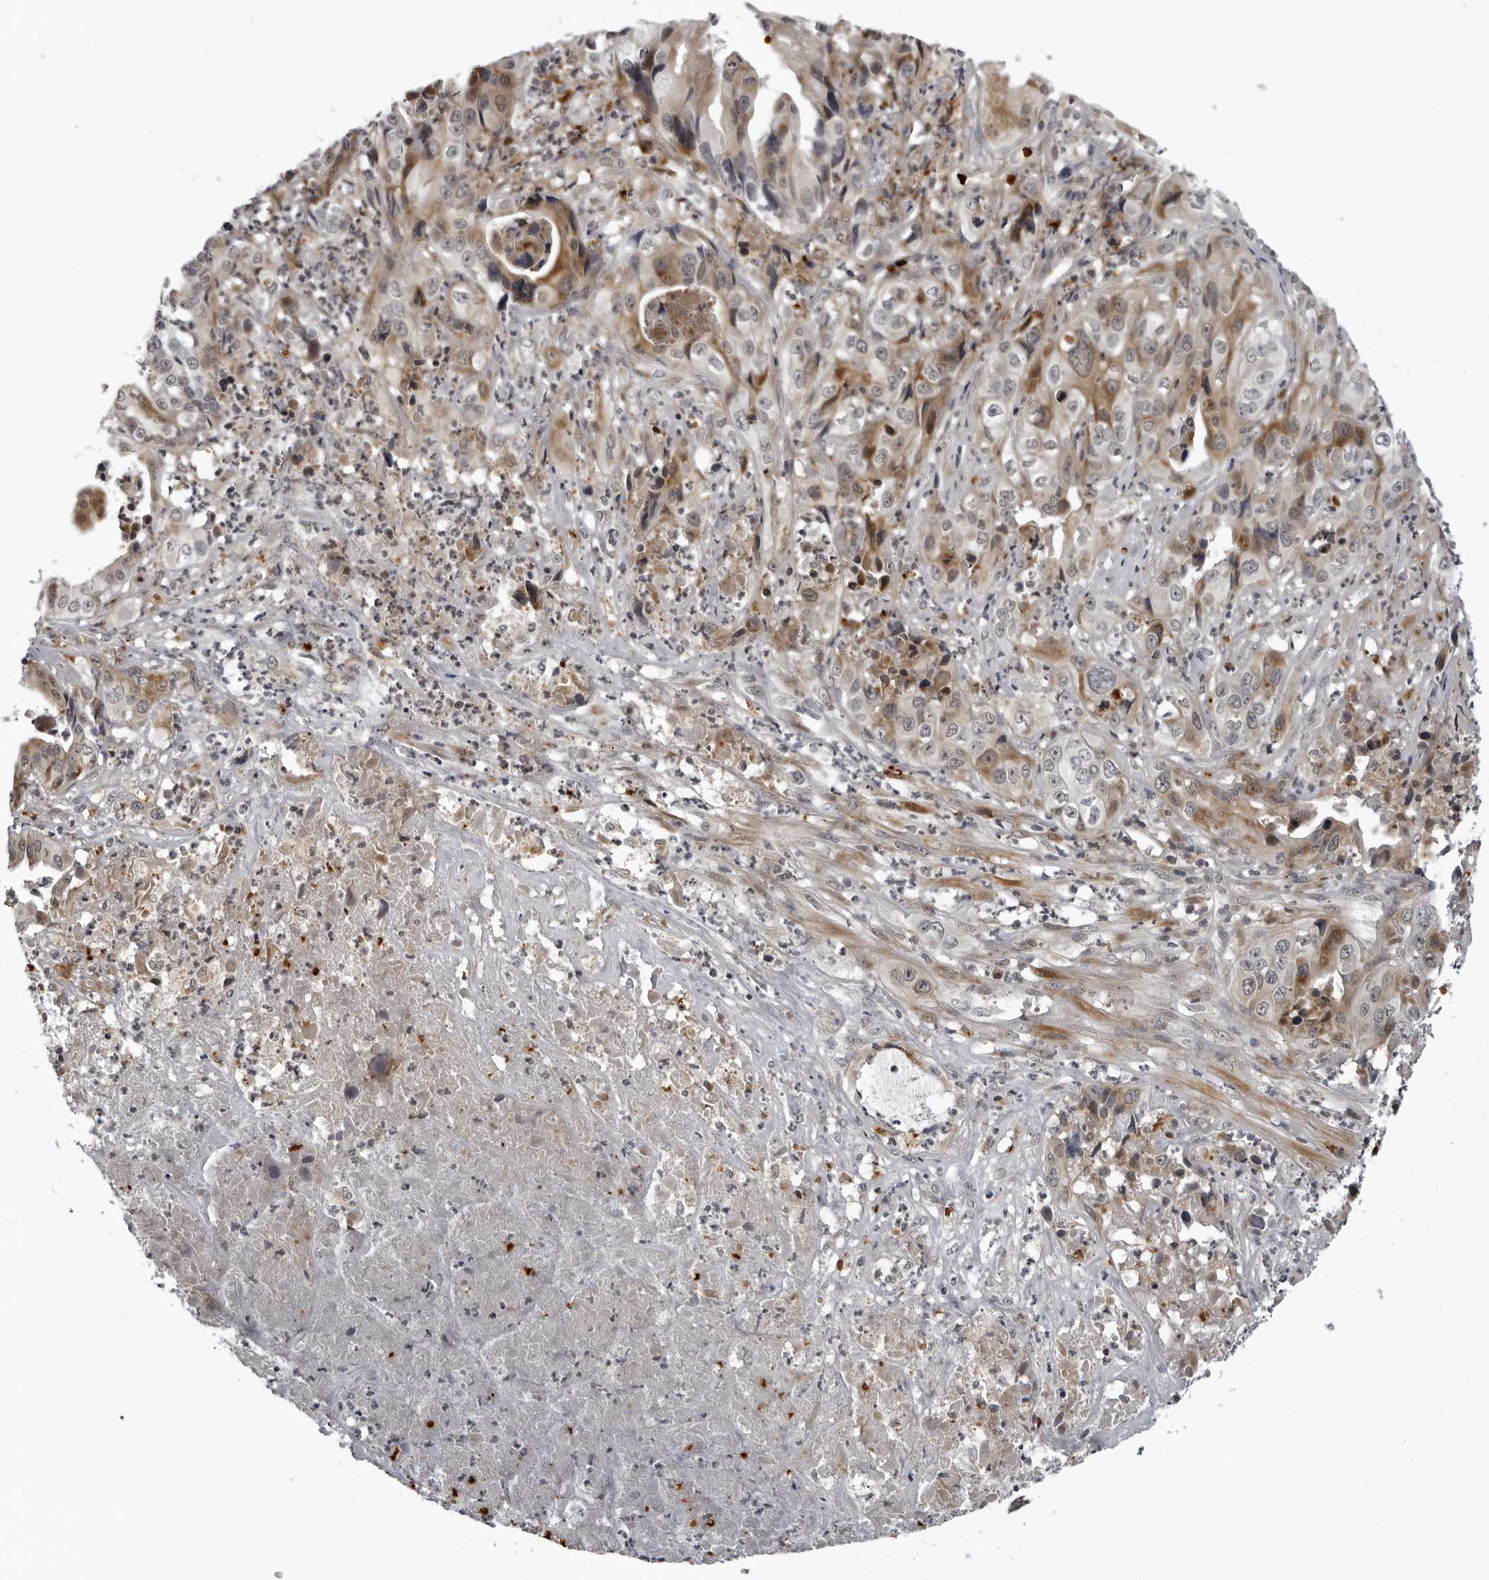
{"staining": {"intensity": "moderate", "quantity": "25%-75%", "location": "cytoplasmic/membranous"}, "tissue": "liver cancer", "cell_type": "Tumor cells", "image_type": "cancer", "snomed": [{"axis": "morphology", "description": "Cholangiocarcinoma"}, {"axis": "topography", "description": "Liver"}], "caption": "Immunohistochemistry (IHC) histopathology image of liver cholangiocarcinoma stained for a protein (brown), which reveals medium levels of moderate cytoplasmic/membranous expression in about 25%-75% of tumor cells.", "gene": "THOP1", "patient": {"sex": "female", "age": 61}}